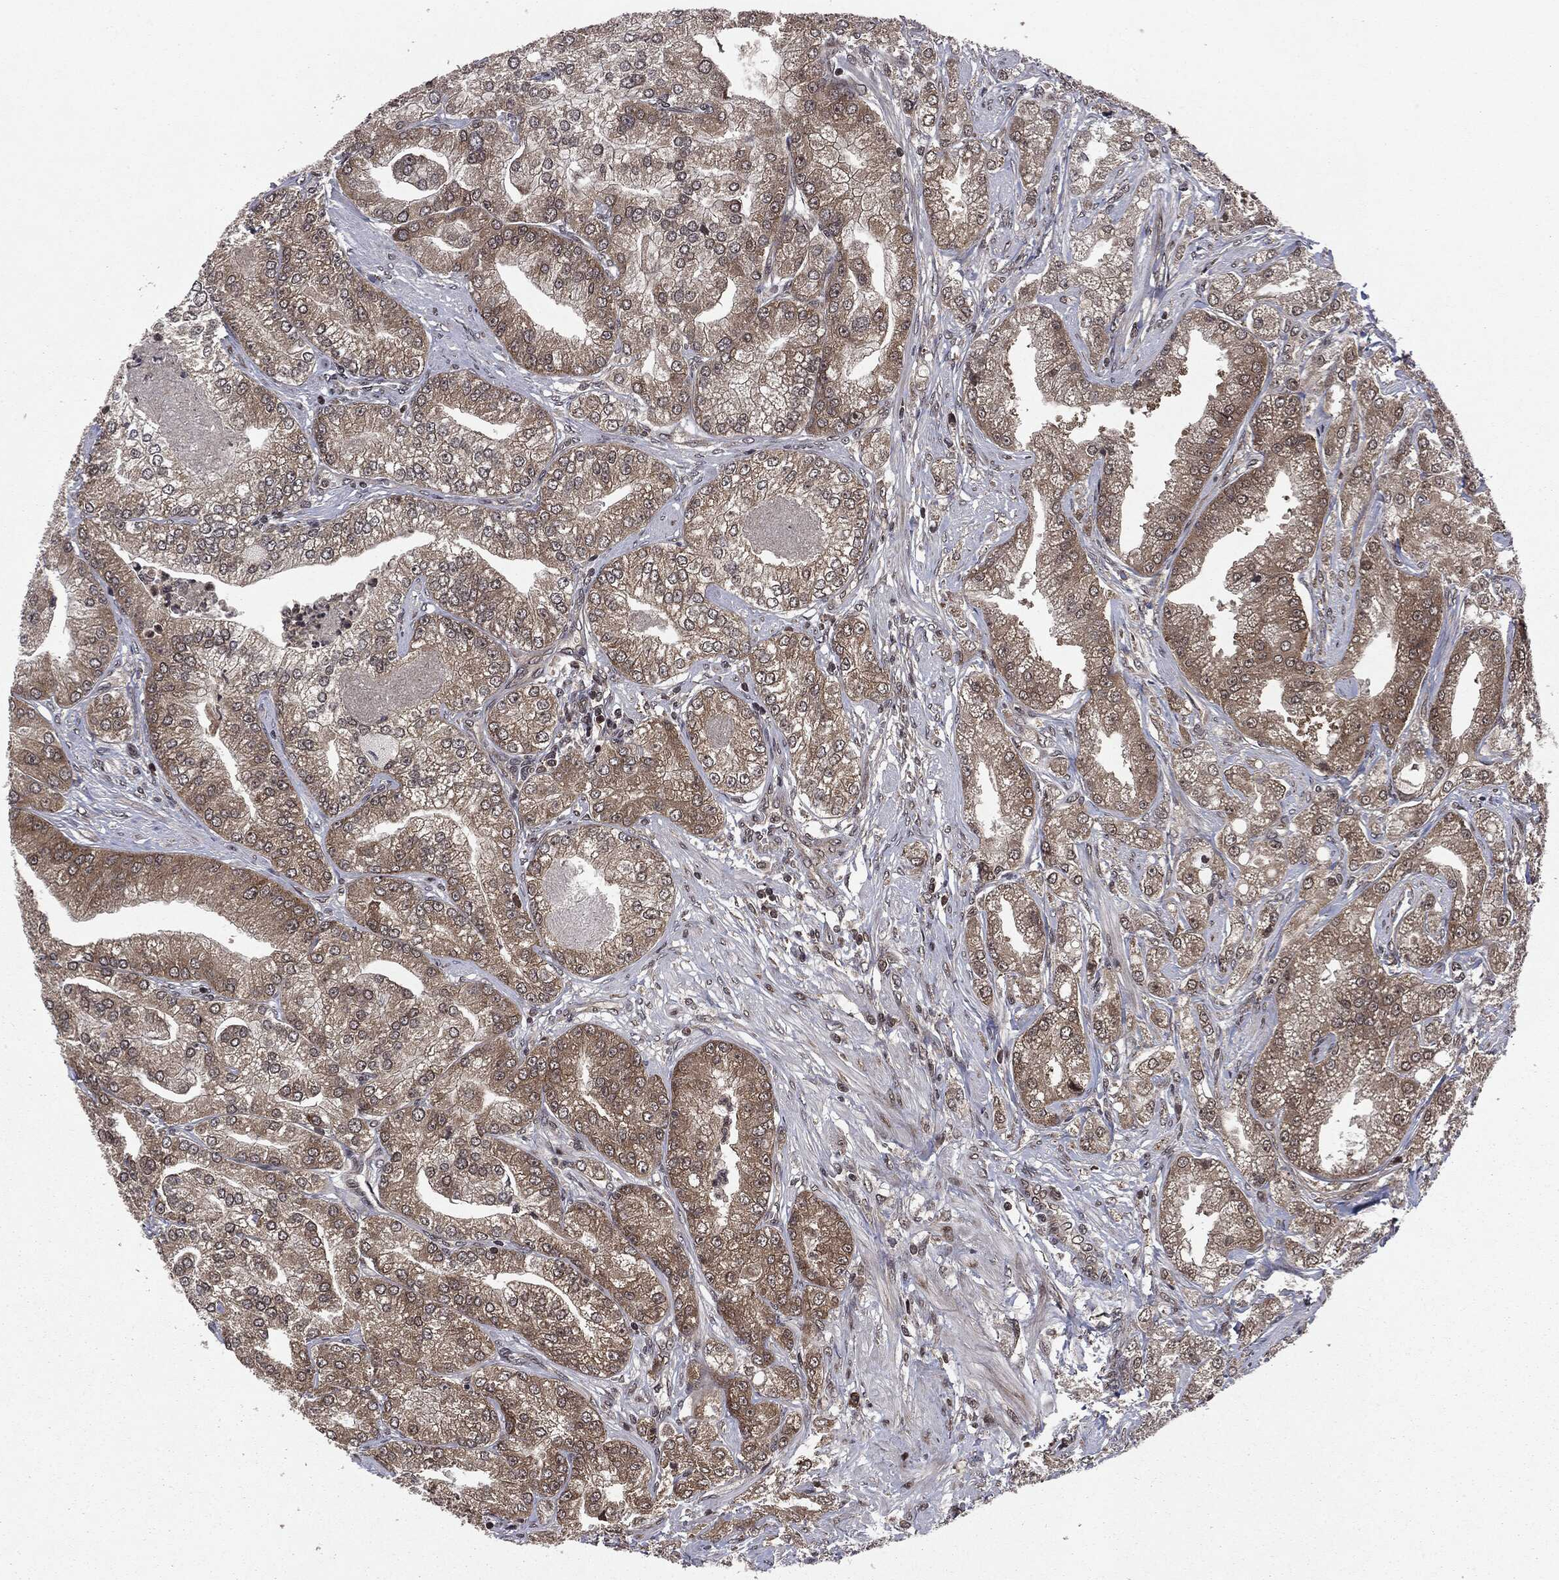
{"staining": {"intensity": "moderate", "quantity": "<25%", "location": "cytoplasmic/membranous"}, "tissue": "prostate cancer", "cell_type": "Tumor cells", "image_type": "cancer", "snomed": [{"axis": "morphology", "description": "Adenocarcinoma, High grade"}, {"axis": "topography", "description": "Prostate"}], "caption": "Tumor cells demonstrate moderate cytoplasmic/membranous staining in about <25% of cells in prostate high-grade adenocarcinoma. The staining was performed using DAB (3,3'-diaminobenzidine), with brown indicating positive protein expression. Nuclei are stained blue with hematoxylin.", "gene": "STAU2", "patient": {"sex": "male", "age": 61}}